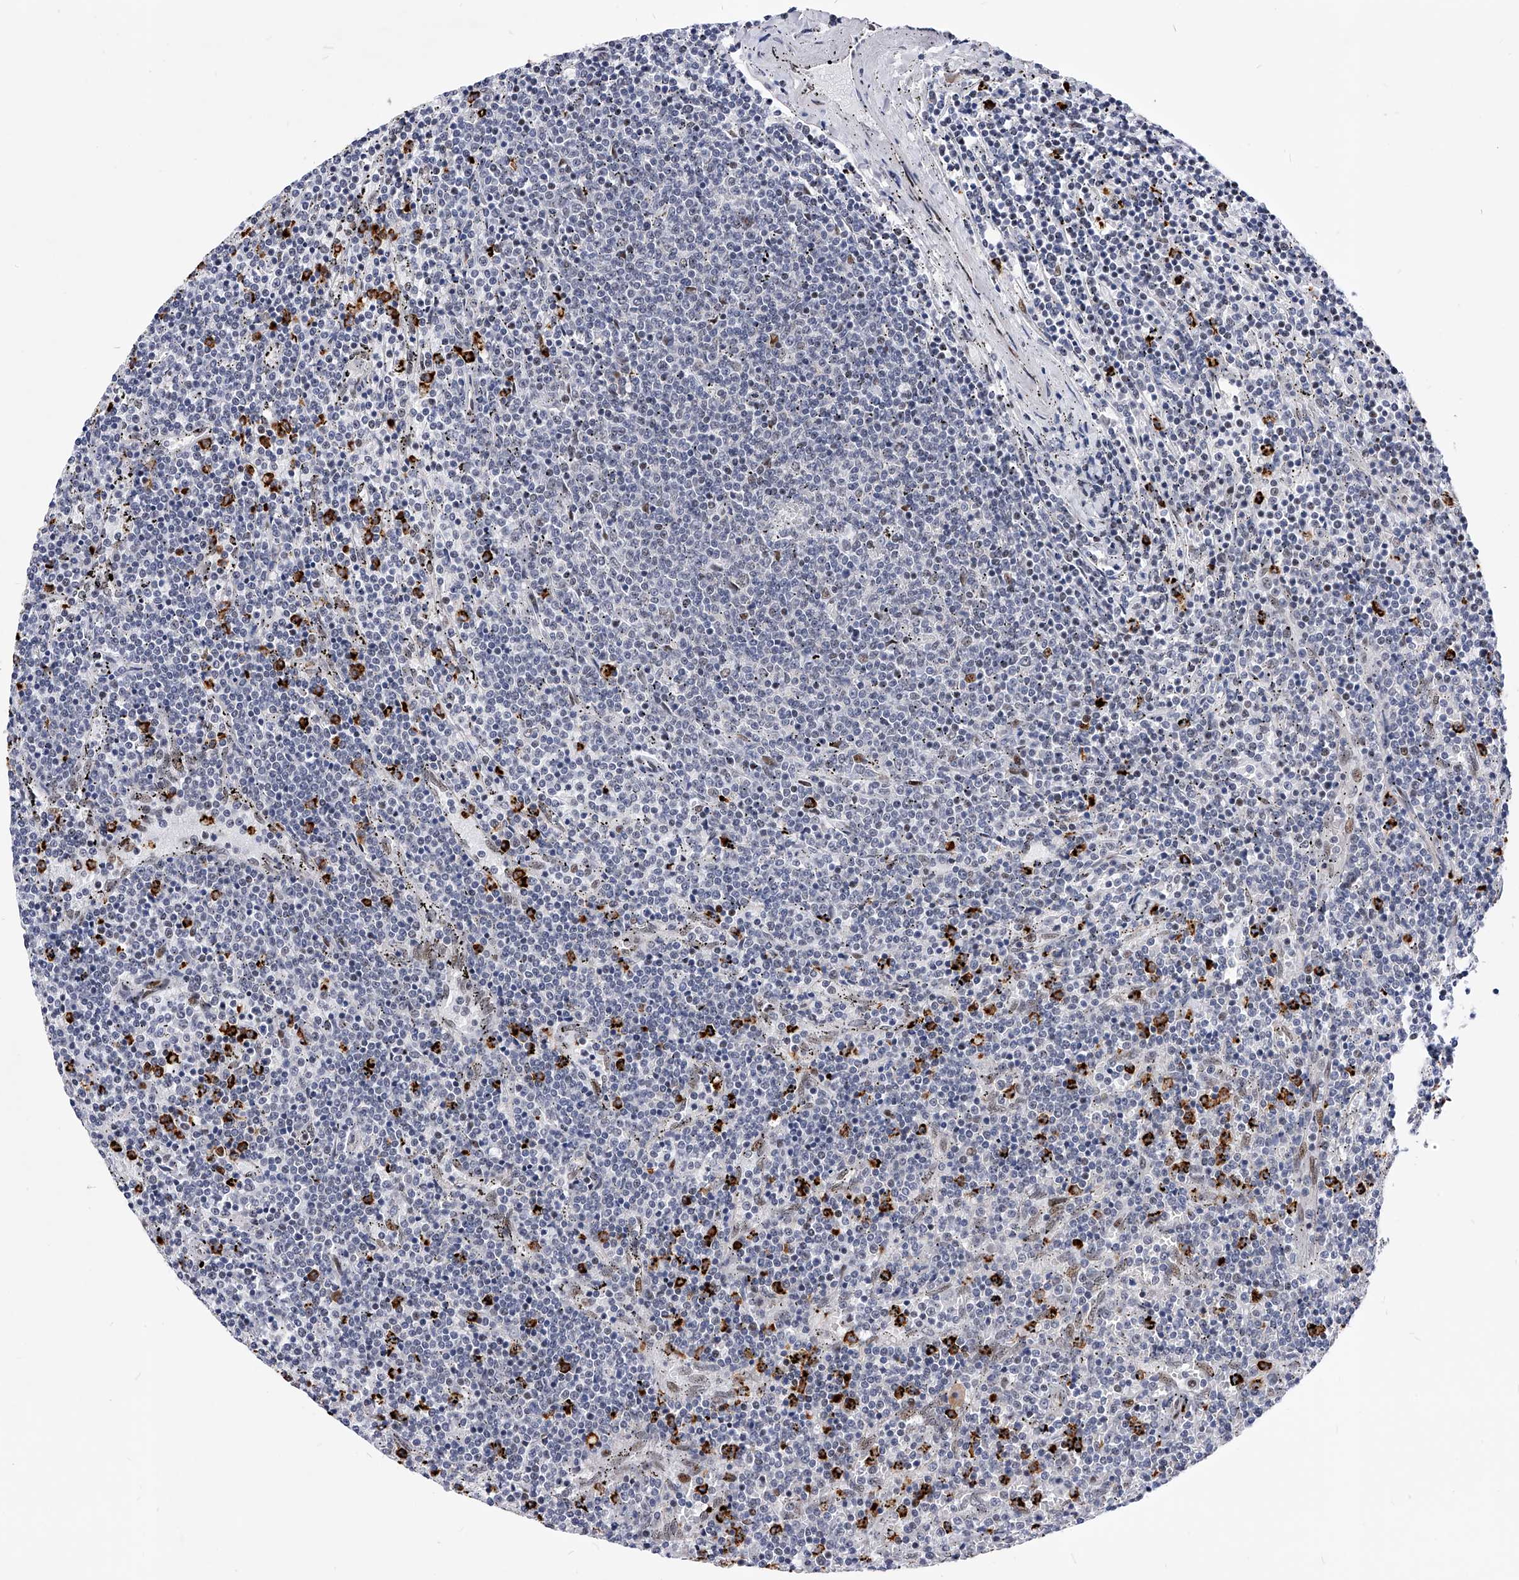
{"staining": {"intensity": "negative", "quantity": "none", "location": "none"}, "tissue": "lymphoma", "cell_type": "Tumor cells", "image_type": "cancer", "snomed": [{"axis": "morphology", "description": "Malignant lymphoma, non-Hodgkin's type, Low grade"}, {"axis": "topography", "description": "Spleen"}], "caption": "A micrograph of lymphoma stained for a protein demonstrates no brown staining in tumor cells.", "gene": "TESK2", "patient": {"sex": "female", "age": 50}}